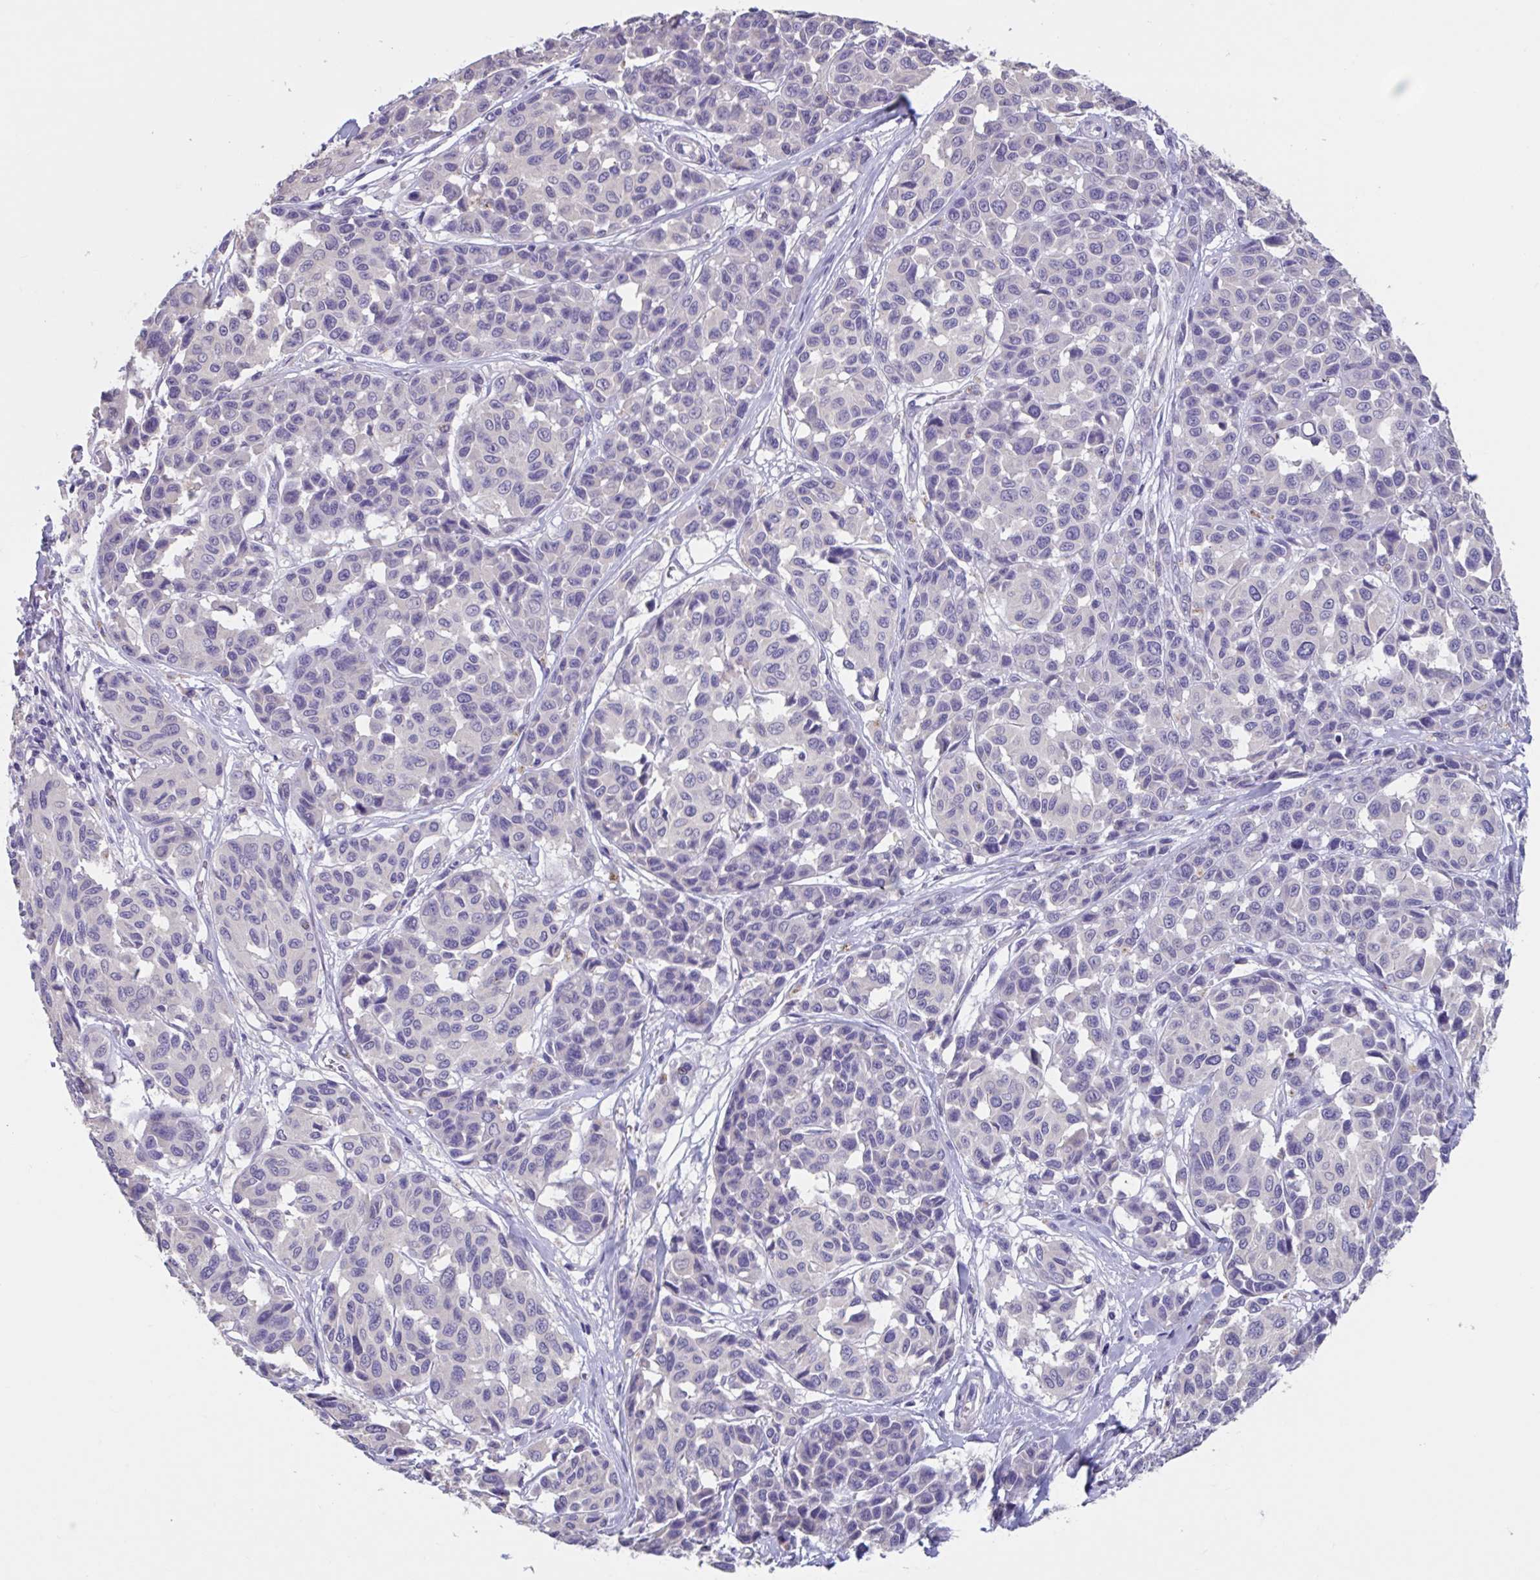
{"staining": {"intensity": "negative", "quantity": "none", "location": "none"}, "tissue": "melanoma", "cell_type": "Tumor cells", "image_type": "cancer", "snomed": [{"axis": "morphology", "description": "Malignant melanoma, NOS"}, {"axis": "topography", "description": "Skin"}], "caption": "This micrograph is of malignant melanoma stained with immunohistochemistry to label a protein in brown with the nuclei are counter-stained blue. There is no expression in tumor cells.", "gene": "GPR162", "patient": {"sex": "female", "age": 66}}